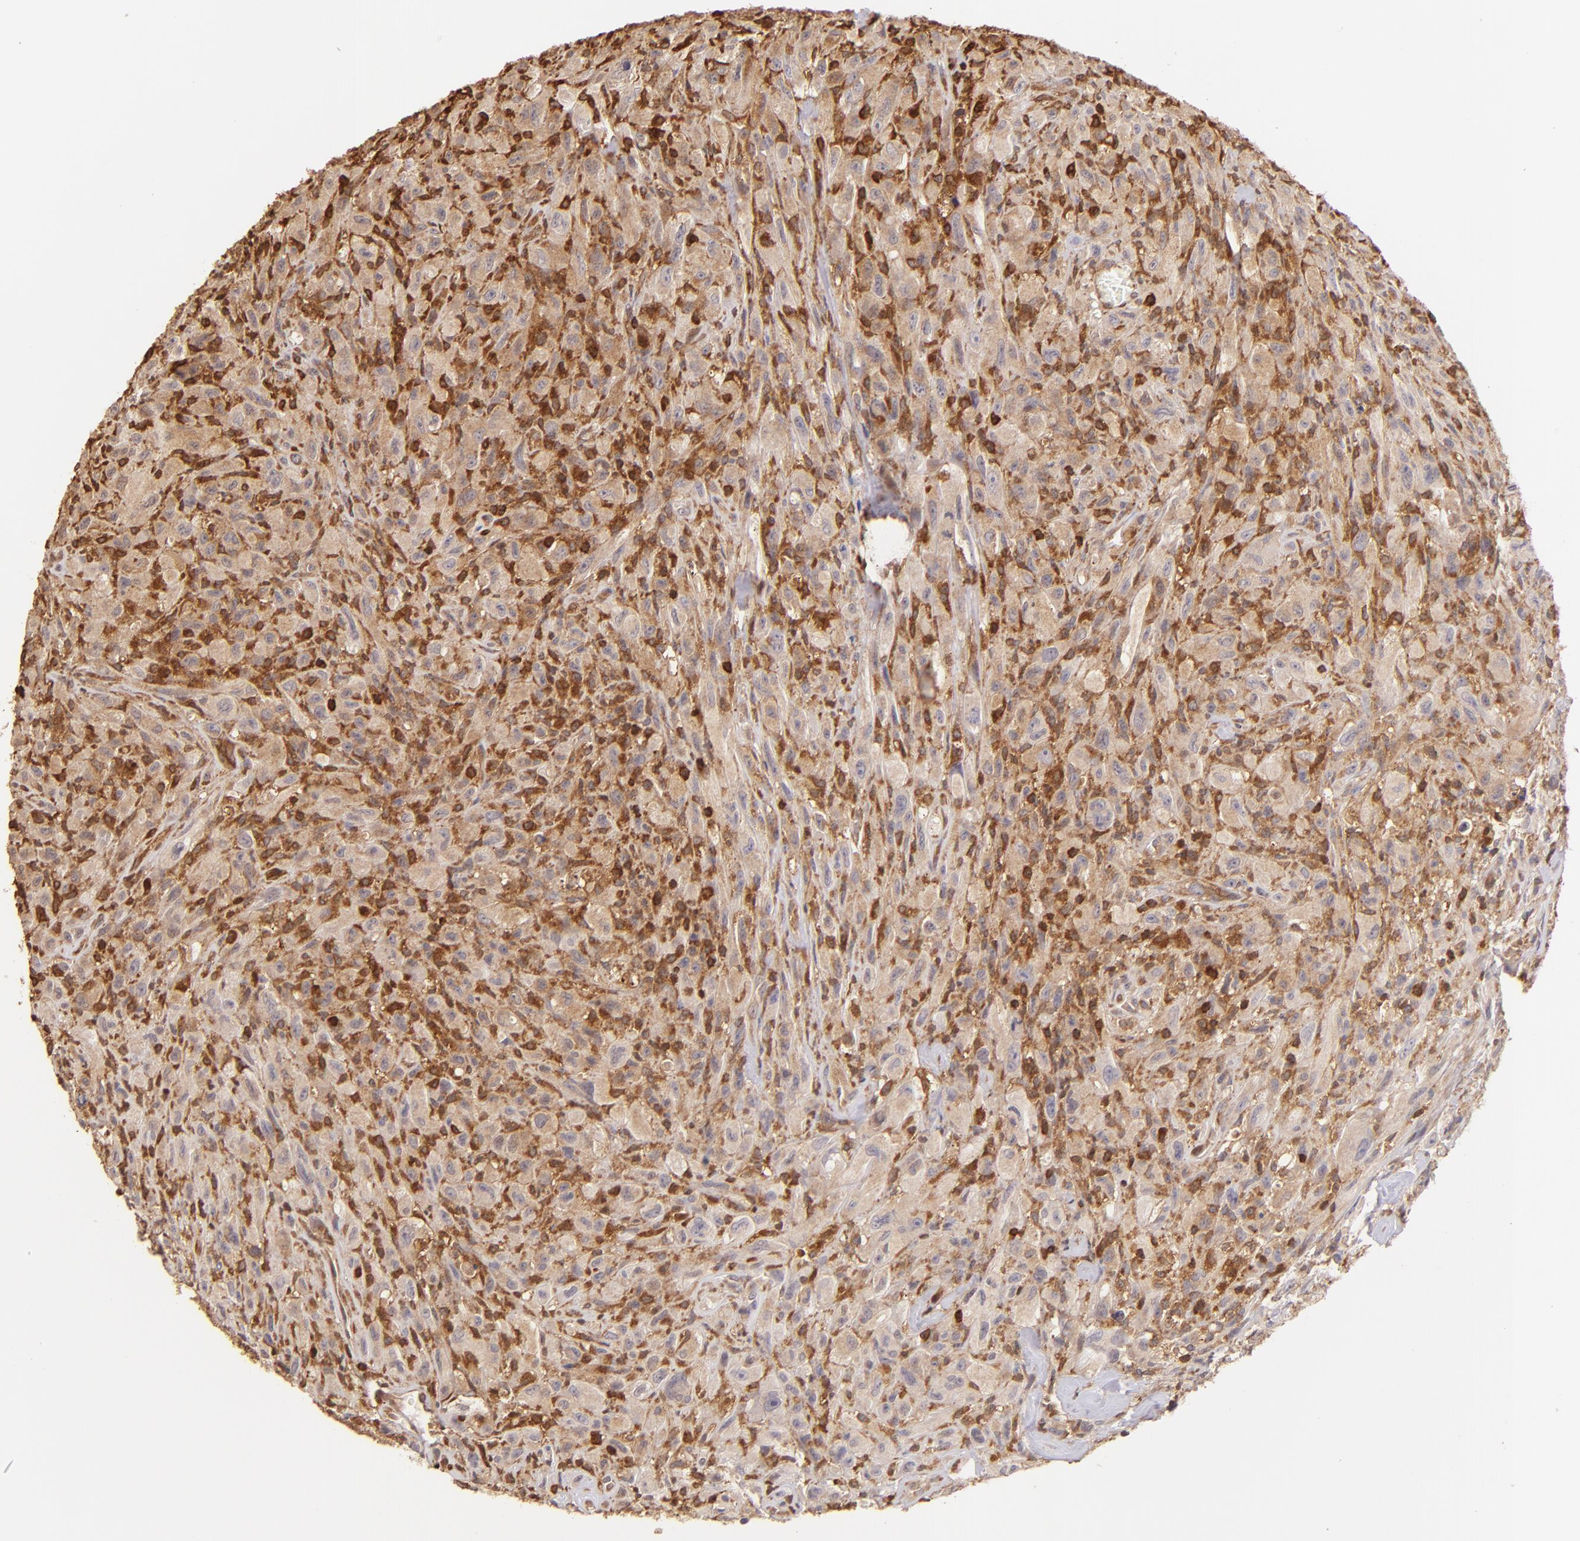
{"staining": {"intensity": "strong", "quantity": ">75%", "location": "cytoplasmic/membranous"}, "tissue": "glioma", "cell_type": "Tumor cells", "image_type": "cancer", "snomed": [{"axis": "morphology", "description": "Glioma, malignant, High grade"}, {"axis": "topography", "description": "Brain"}], "caption": "This is an image of IHC staining of malignant glioma (high-grade), which shows strong positivity in the cytoplasmic/membranous of tumor cells.", "gene": "BTK", "patient": {"sex": "male", "age": 48}}